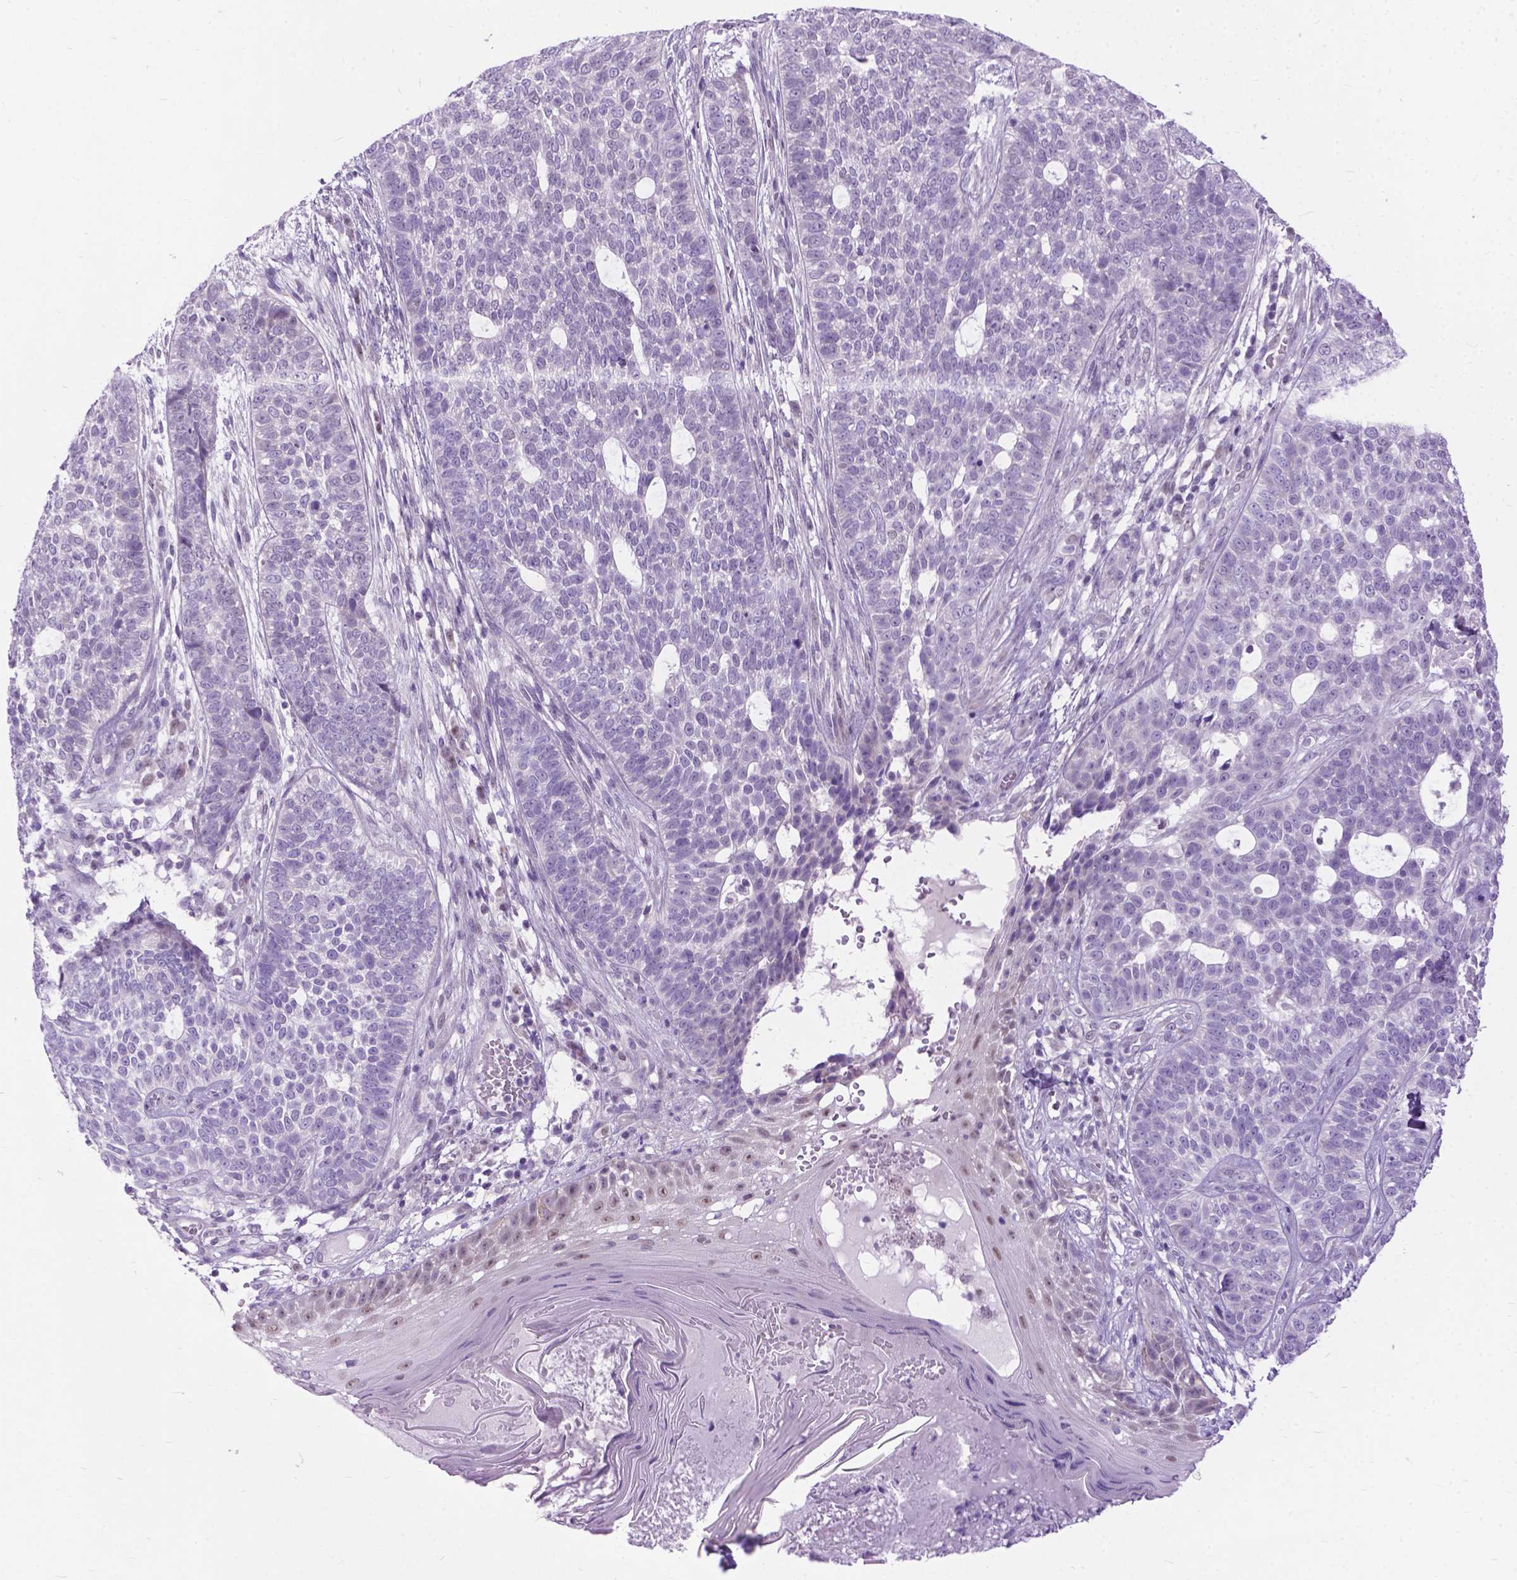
{"staining": {"intensity": "negative", "quantity": "none", "location": "none"}, "tissue": "skin cancer", "cell_type": "Tumor cells", "image_type": "cancer", "snomed": [{"axis": "morphology", "description": "Basal cell carcinoma"}, {"axis": "topography", "description": "Skin"}], "caption": "This micrograph is of skin basal cell carcinoma stained with immunohistochemistry to label a protein in brown with the nuclei are counter-stained blue. There is no expression in tumor cells.", "gene": "APCDD1L", "patient": {"sex": "female", "age": 69}}